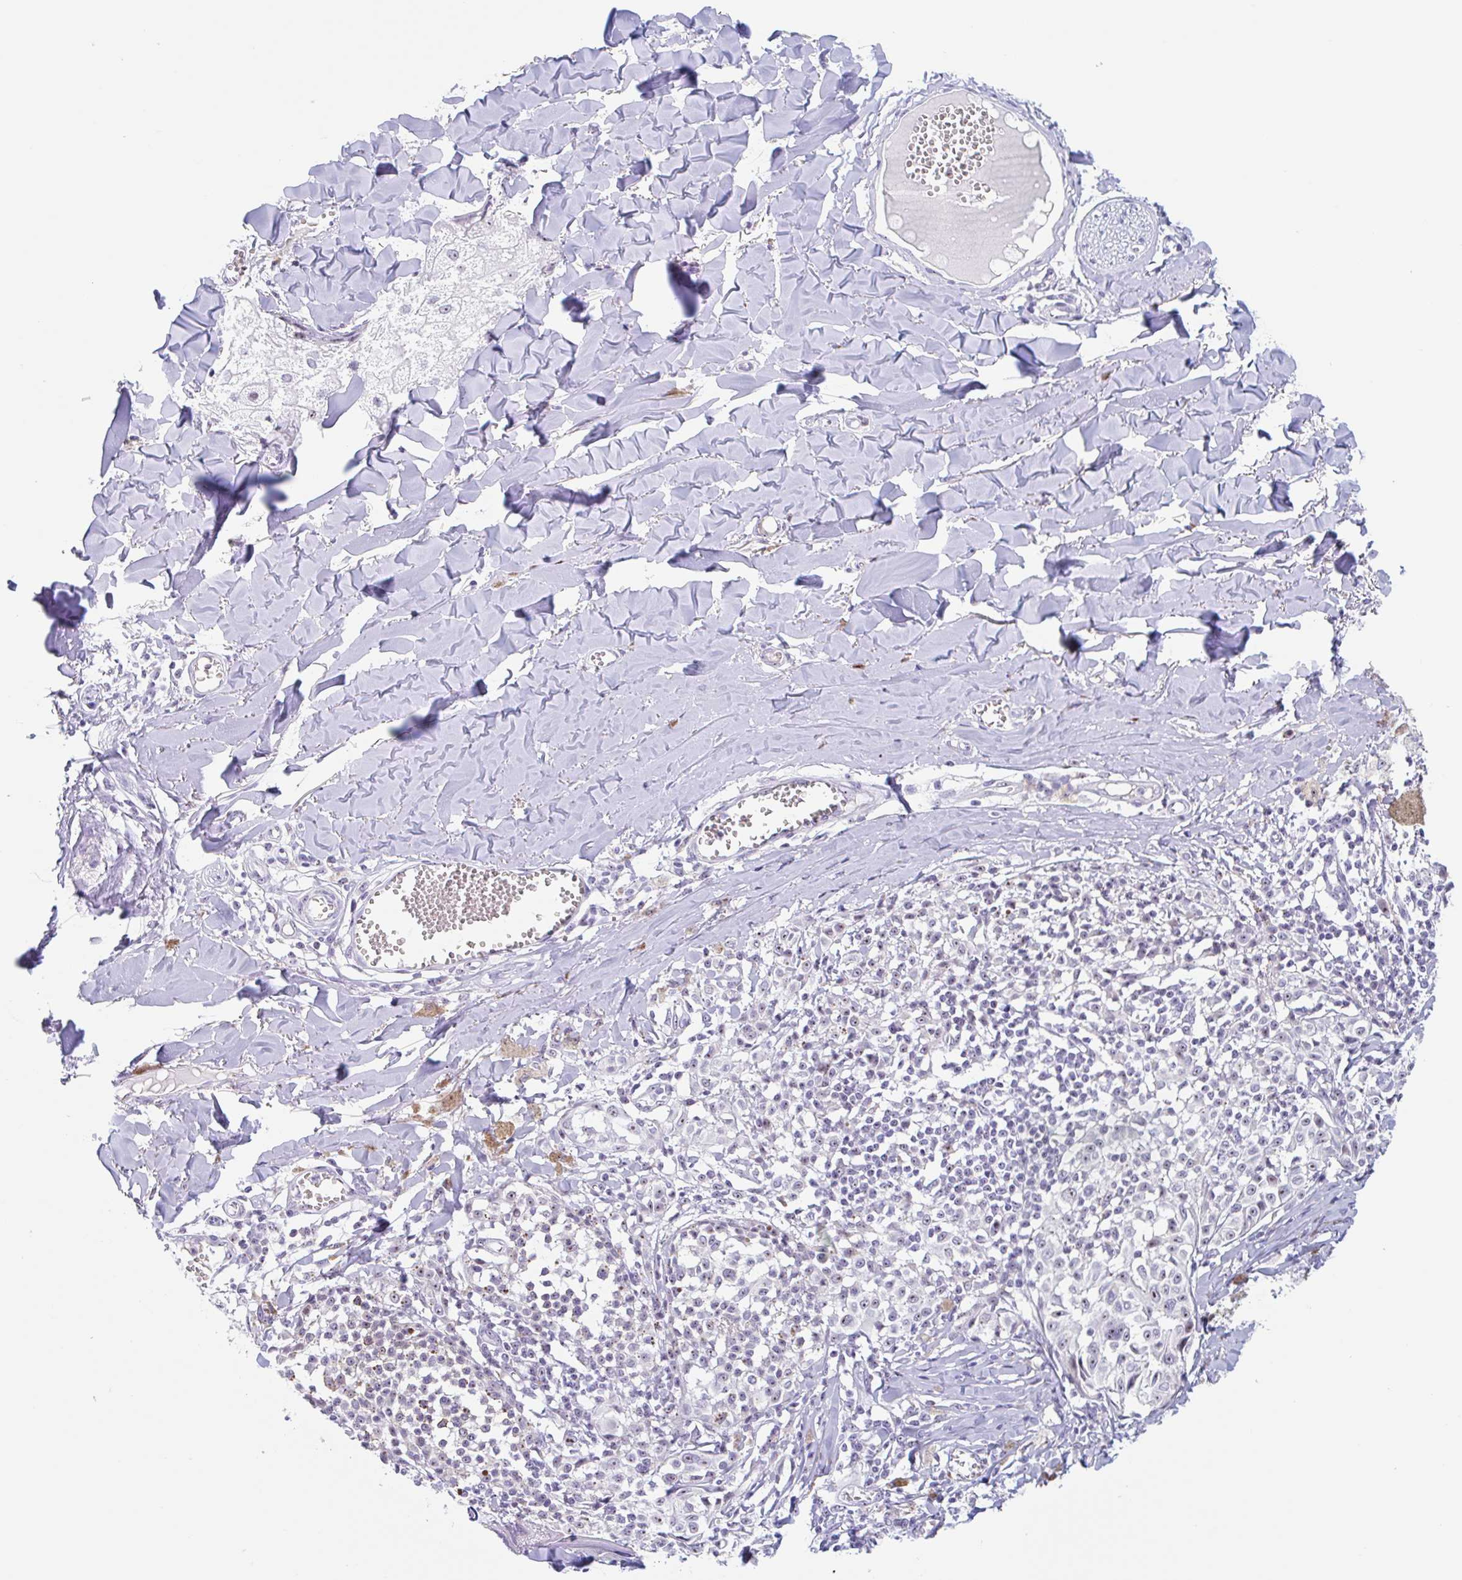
{"staining": {"intensity": "moderate", "quantity": "25%-75%", "location": "nuclear"}, "tissue": "melanoma", "cell_type": "Tumor cells", "image_type": "cancer", "snomed": [{"axis": "morphology", "description": "Malignant melanoma, NOS"}, {"axis": "topography", "description": "Skin"}], "caption": "A brown stain shows moderate nuclear positivity of a protein in melanoma tumor cells. The staining was performed using DAB to visualize the protein expression in brown, while the nuclei were stained in blue with hematoxylin (Magnification: 20x).", "gene": "LENG9", "patient": {"sex": "female", "age": 43}}